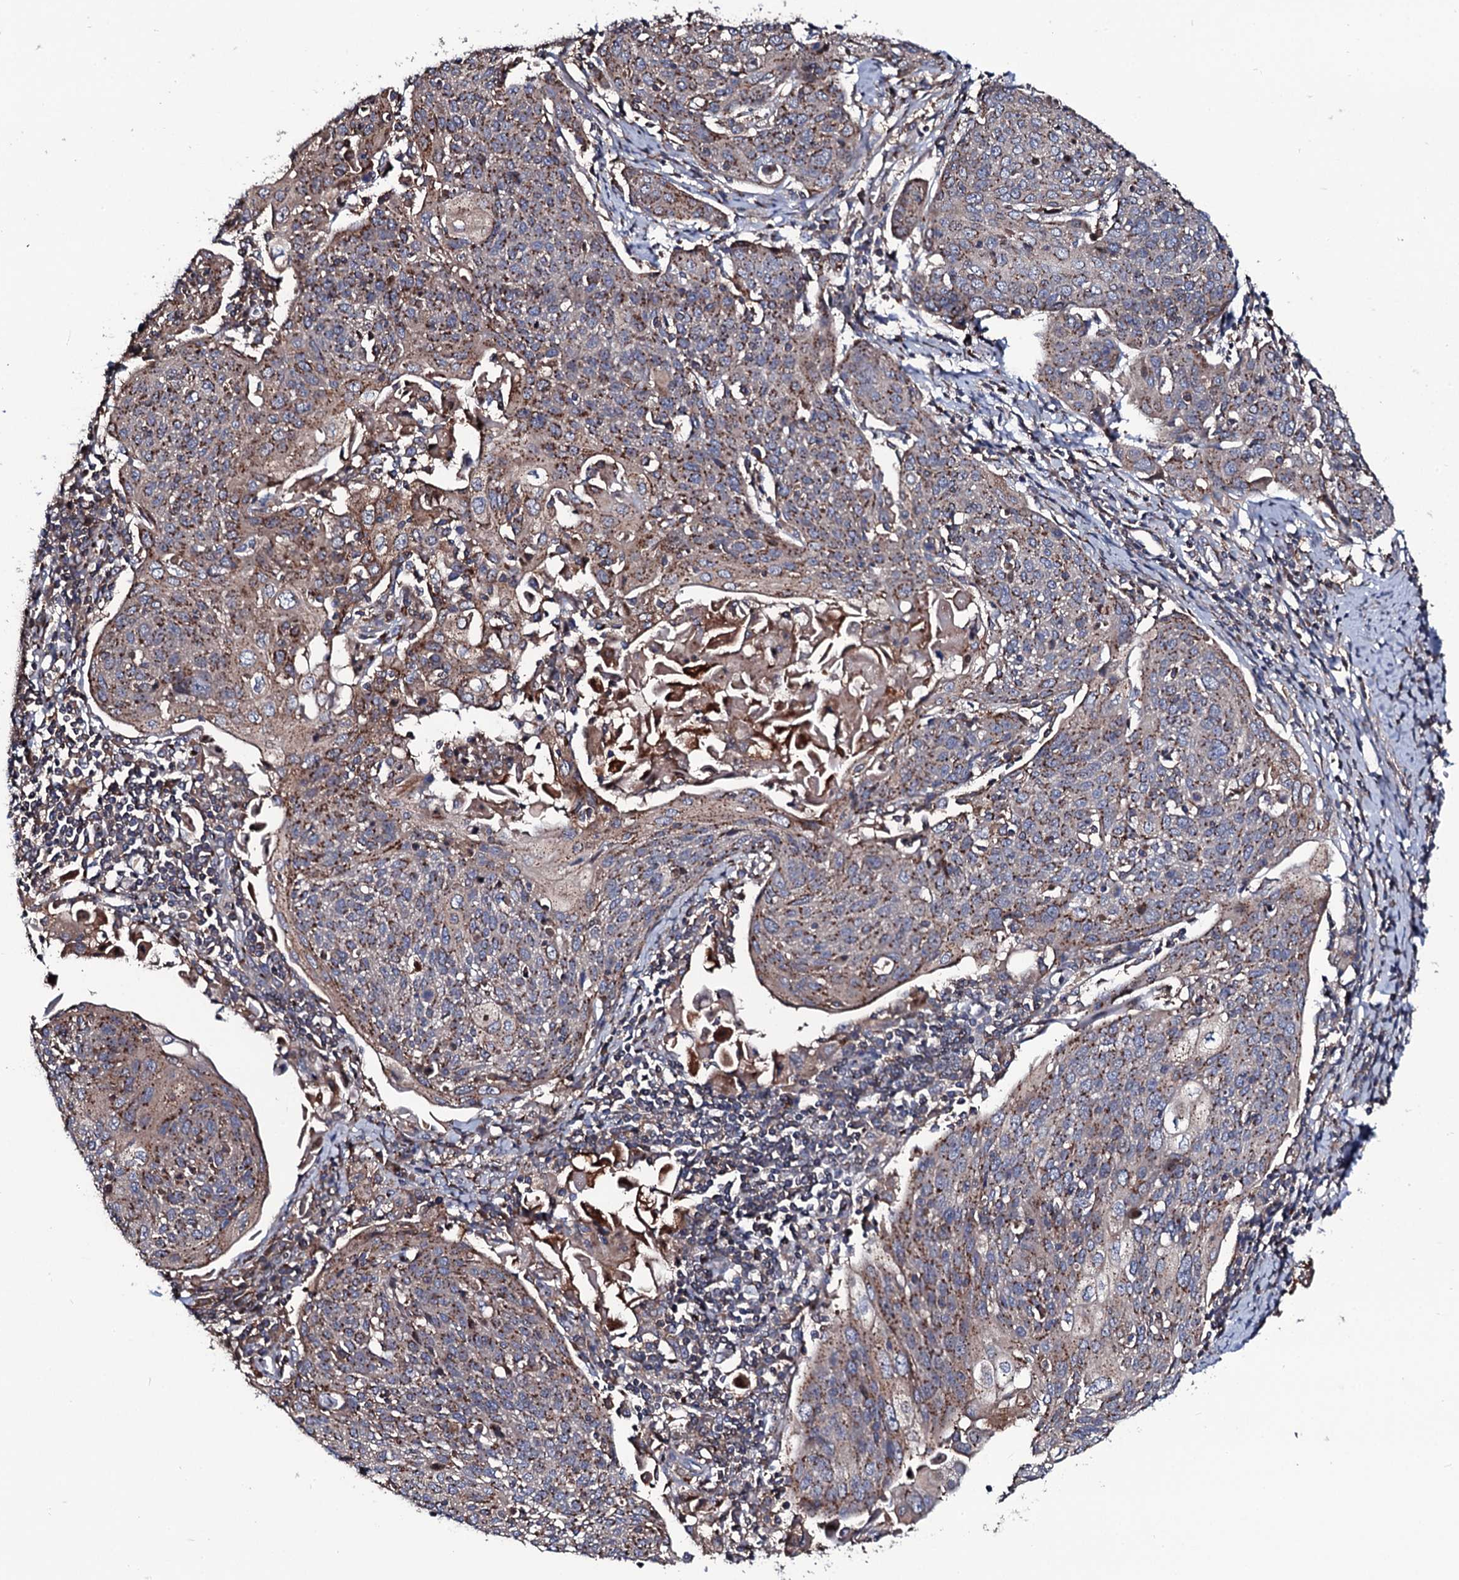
{"staining": {"intensity": "moderate", "quantity": ">75%", "location": "cytoplasmic/membranous"}, "tissue": "cervical cancer", "cell_type": "Tumor cells", "image_type": "cancer", "snomed": [{"axis": "morphology", "description": "Squamous cell carcinoma, NOS"}, {"axis": "topography", "description": "Cervix"}], "caption": "Cervical cancer was stained to show a protein in brown. There is medium levels of moderate cytoplasmic/membranous positivity in about >75% of tumor cells. The staining is performed using DAB brown chromogen to label protein expression. The nuclei are counter-stained blue using hematoxylin.", "gene": "PLET1", "patient": {"sex": "female", "age": 67}}